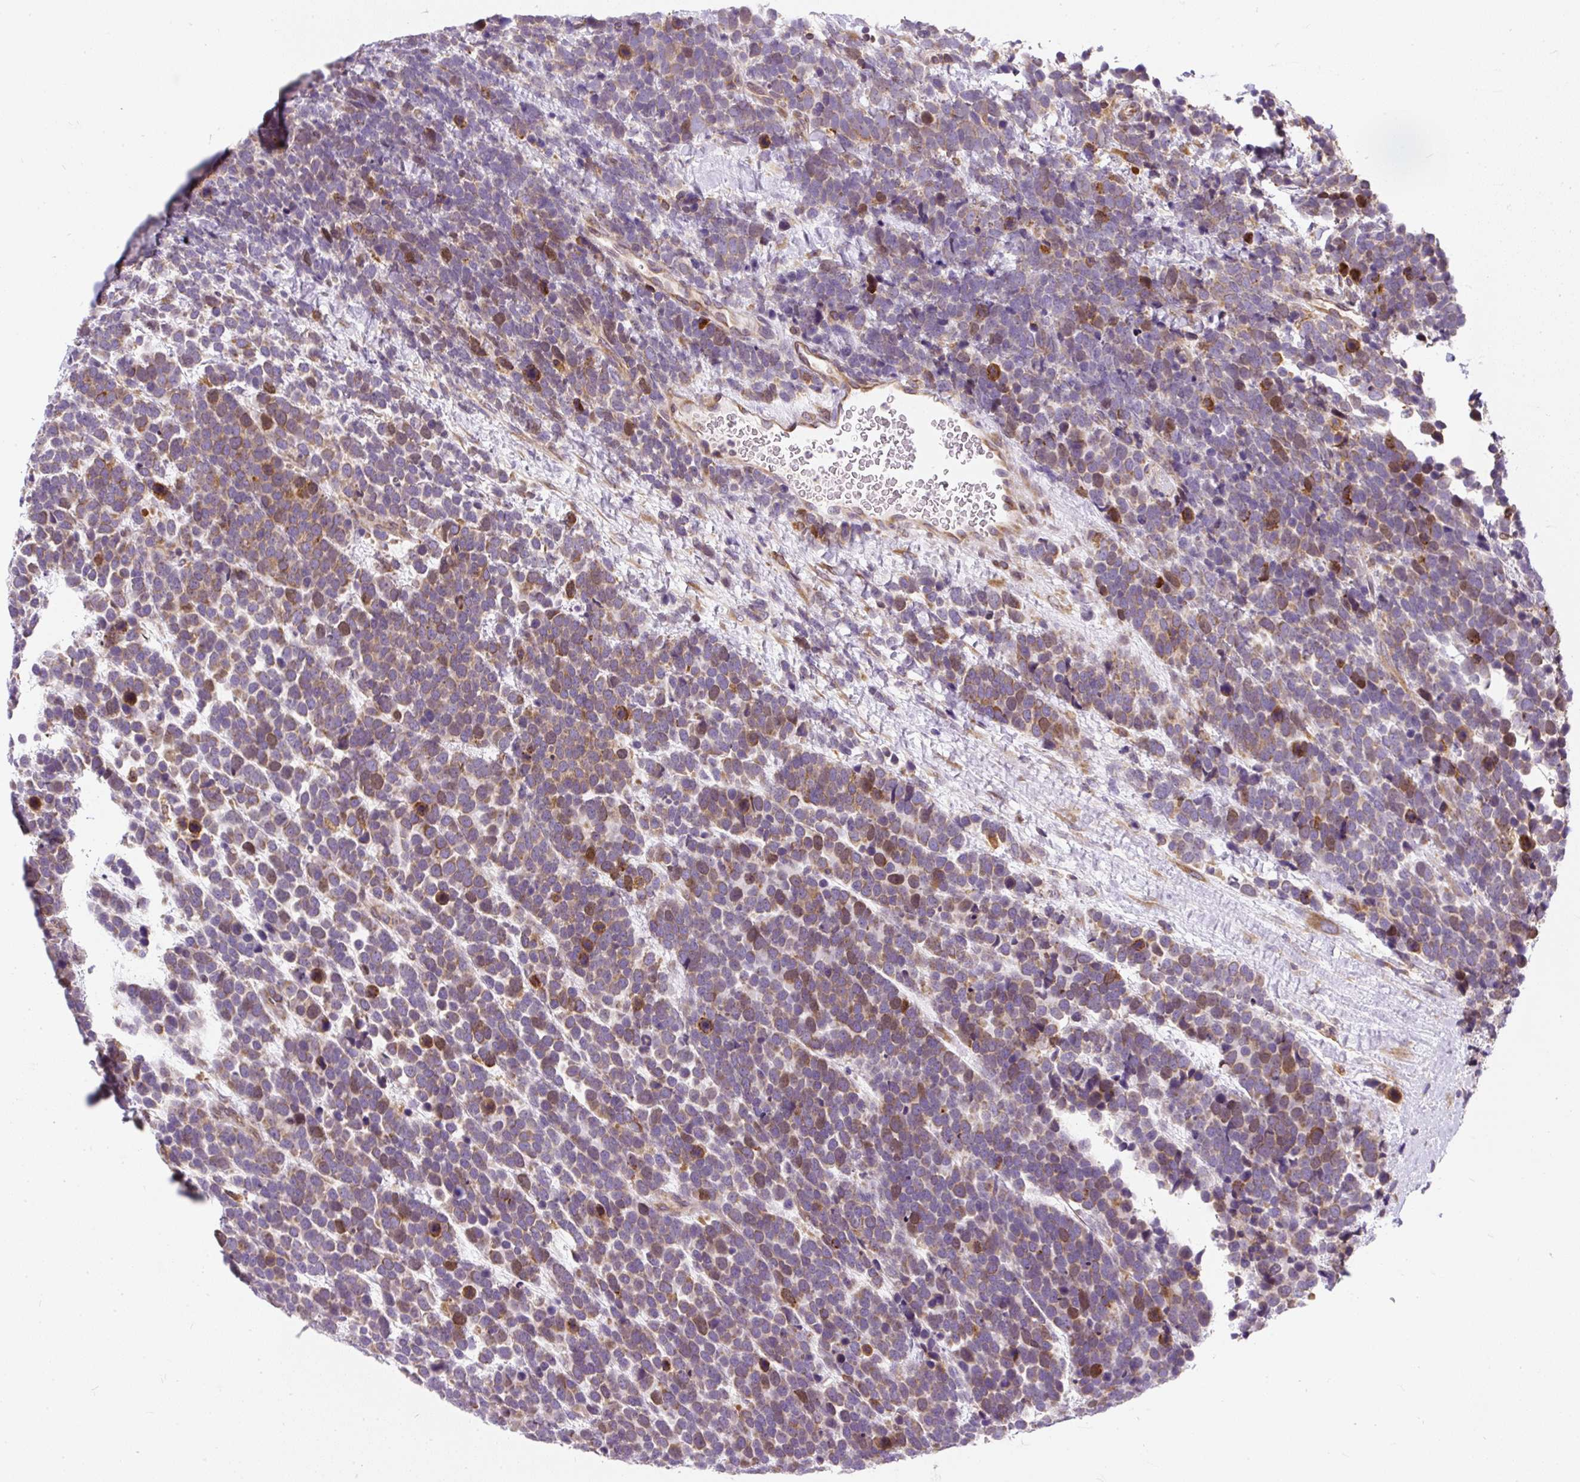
{"staining": {"intensity": "moderate", "quantity": "25%-75%", "location": "cytoplasmic/membranous,nuclear"}, "tissue": "urothelial cancer", "cell_type": "Tumor cells", "image_type": "cancer", "snomed": [{"axis": "morphology", "description": "Urothelial carcinoma, High grade"}, {"axis": "topography", "description": "Urinary bladder"}], "caption": "An immunohistochemistry histopathology image of tumor tissue is shown. Protein staining in brown labels moderate cytoplasmic/membranous and nuclear positivity in urothelial carcinoma (high-grade) within tumor cells.", "gene": "CYP20A1", "patient": {"sex": "female", "age": 82}}